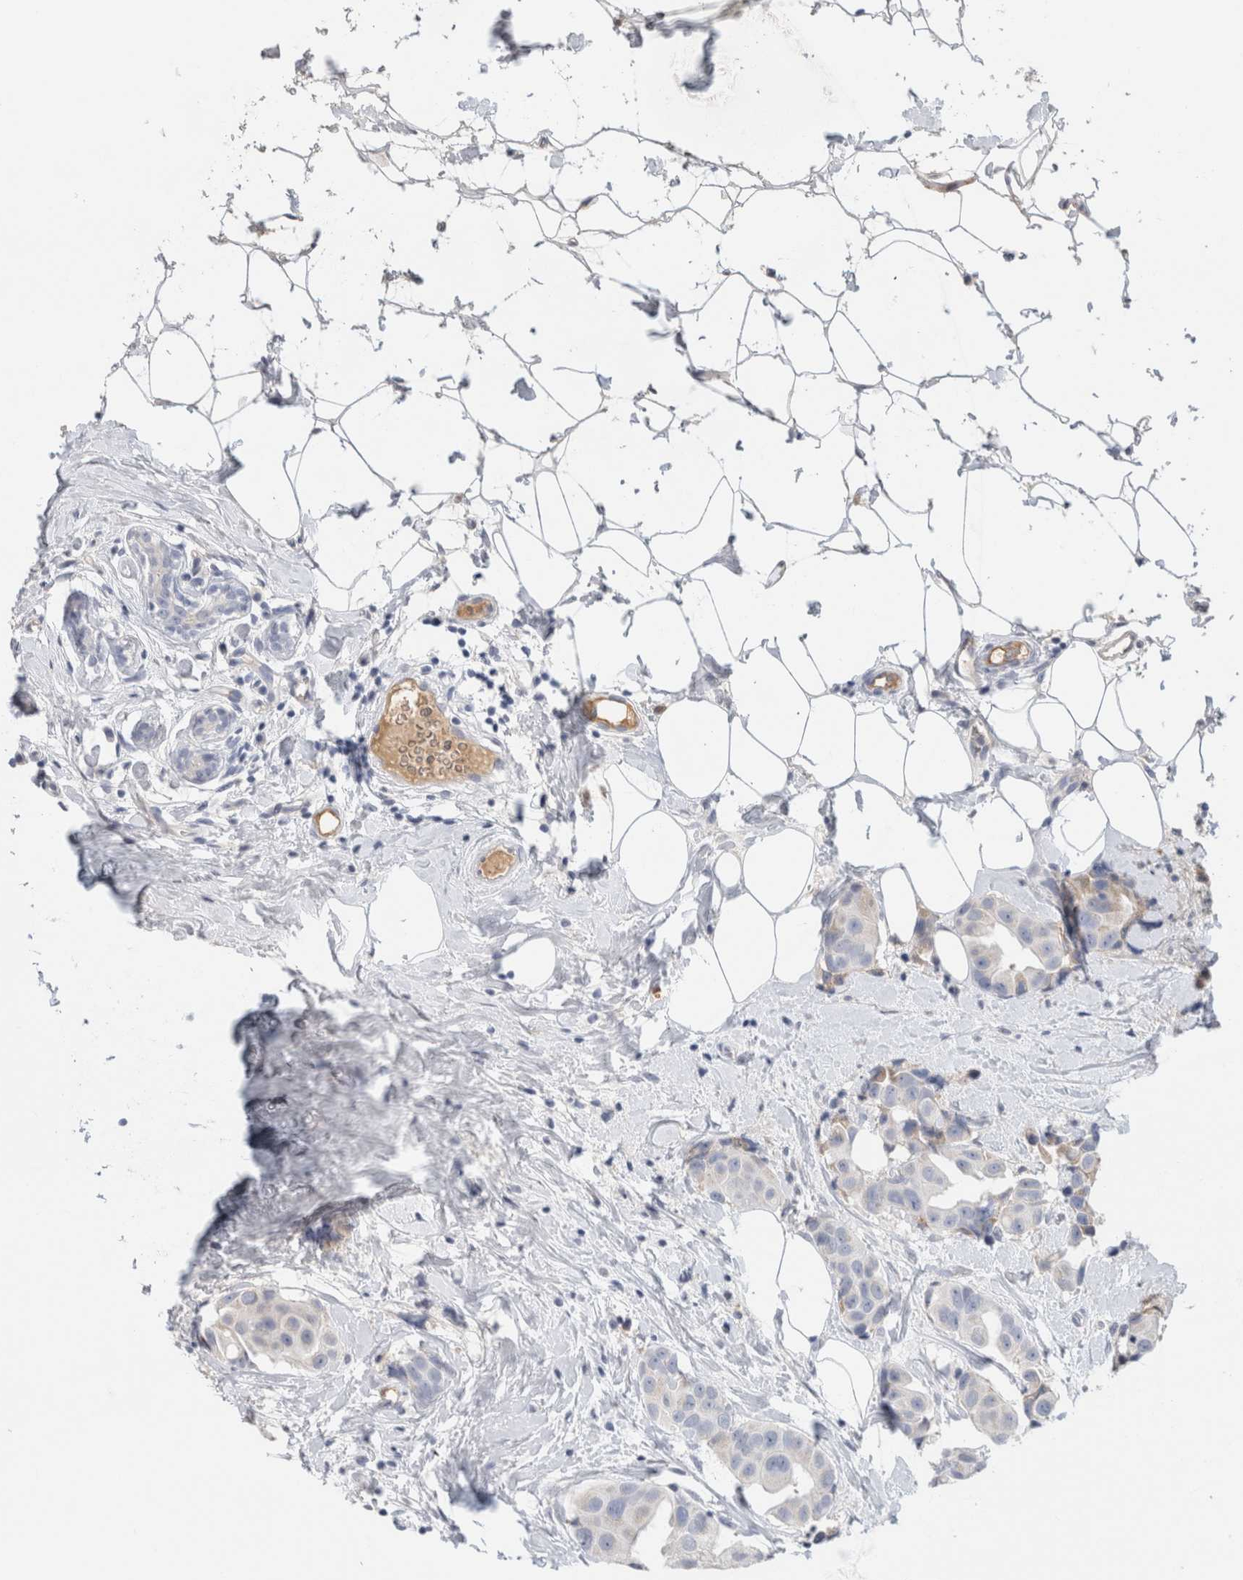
{"staining": {"intensity": "negative", "quantity": "none", "location": "none"}, "tissue": "breast cancer", "cell_type": "Tumor cells", "image_type": "cancer", "snomed": [{"axis": "morphology", "description": "Normal tissue, NOS"}, {"axis": "morphology", "description": "Duct carcinoma"}, {"axis": "topography", "description": "Breast"}], "caption": "Tumor cells show no significant protein positivity in breast infiltrating ductal carcinoma. (Stains: DAB (3,3'-diaminobenzidine) immunohistochemistry (IHC) with hematoxylin counter stain, Microscopy: brightfield microscopy at high magnification).", "gene": "SCGB1A1", "patient": {"sex": "female", "age": 39}}